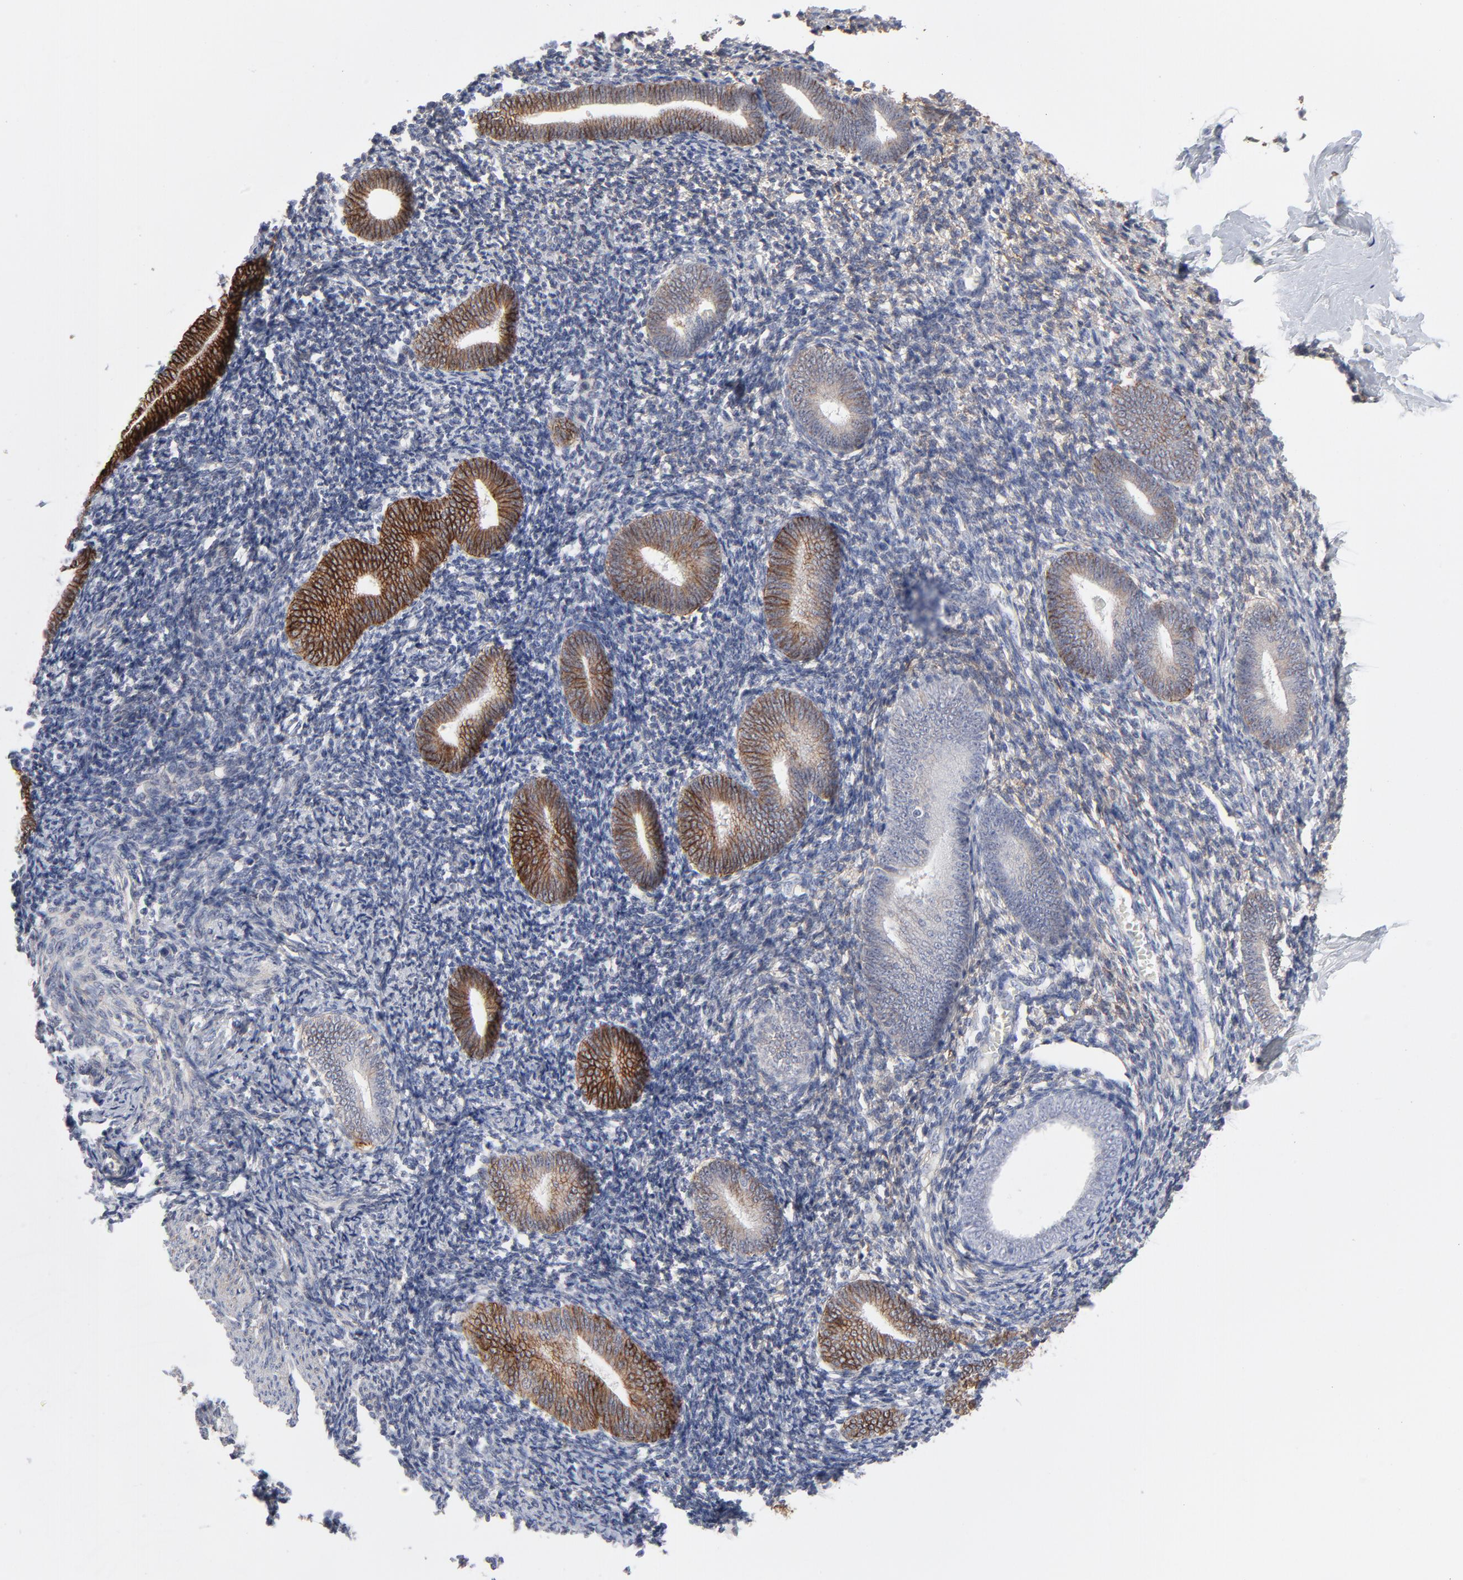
{"staining": {"intensity": "moderate", "quantity": "<25%", "location": "cytoplasmic/membranous"}, "tissue": "endometrium", "cell_type": "Cells in endometrial stroma", "image_type": "normal", "snomed": [{"axis": "morphology", "description": "Normal tissue, NOS"}, {"axis": "topography", "description": "Endometrium"}], "caption": "Endometrium stained with DAB (3,3'-diaminobenzidine) IHC exhibits low levels of moderate cytoplasmic/membranous staining in approximately <25% of cells in endometrial stroma.", "gene": "SLC16A1", "patient": {"sex": "female", "age": 57}}